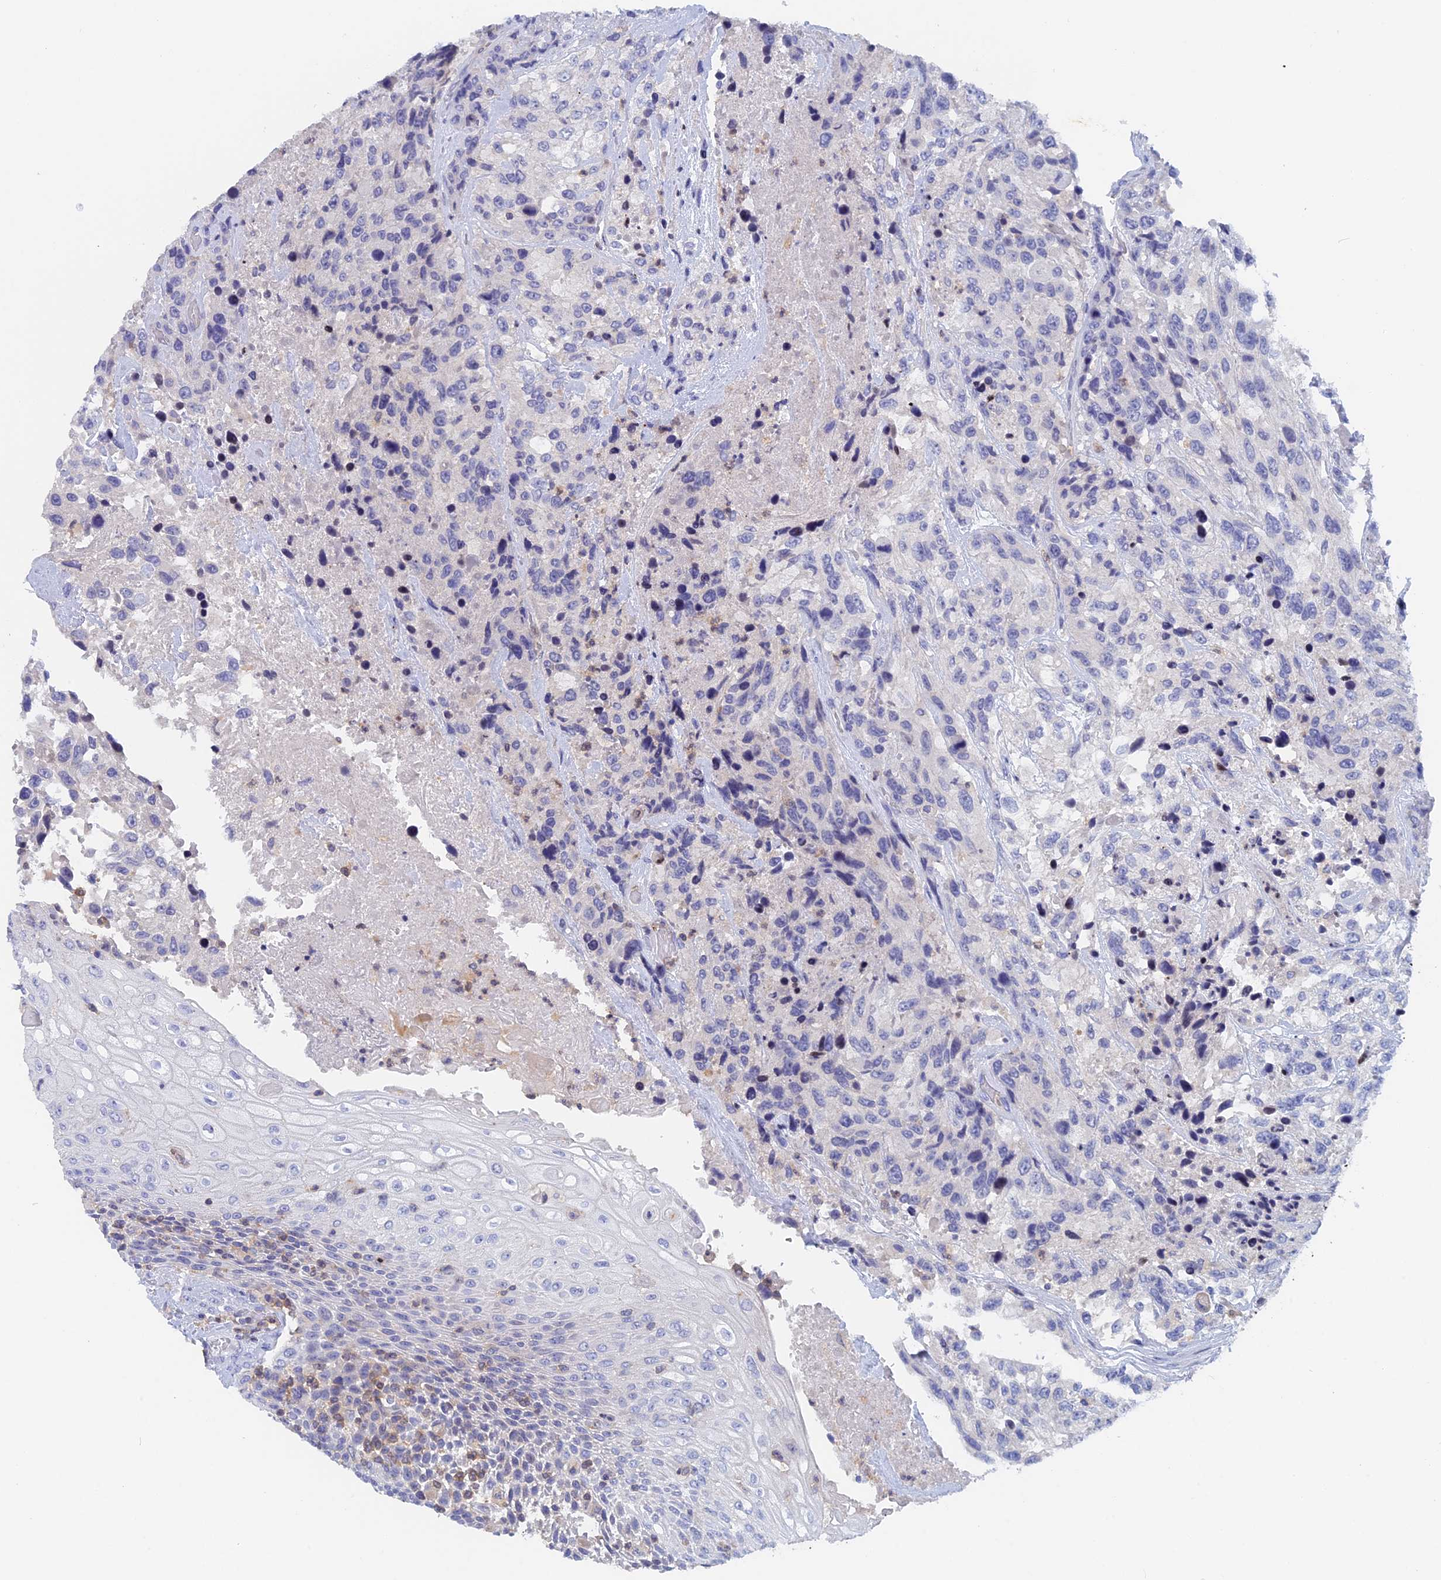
{"staining": {"intensity": "negative", "quantity": "none", "location": "none"}, "tissue": "urothelial cancer", "cell_type": "Tumor cells", "image_type": "cancer", "snomed": [{"axis": "morphology", "description": "Urothelial carcinoma, High grade"}, {"axis": "topography", "description": "Urinary bladder"}], "caption": "The IHC image has no significant expression in tumor cells of urothelial carcinoma (high-grade) tissue.", "gene": "ACP7", "patient": {"sex": "female", "age": 70}}